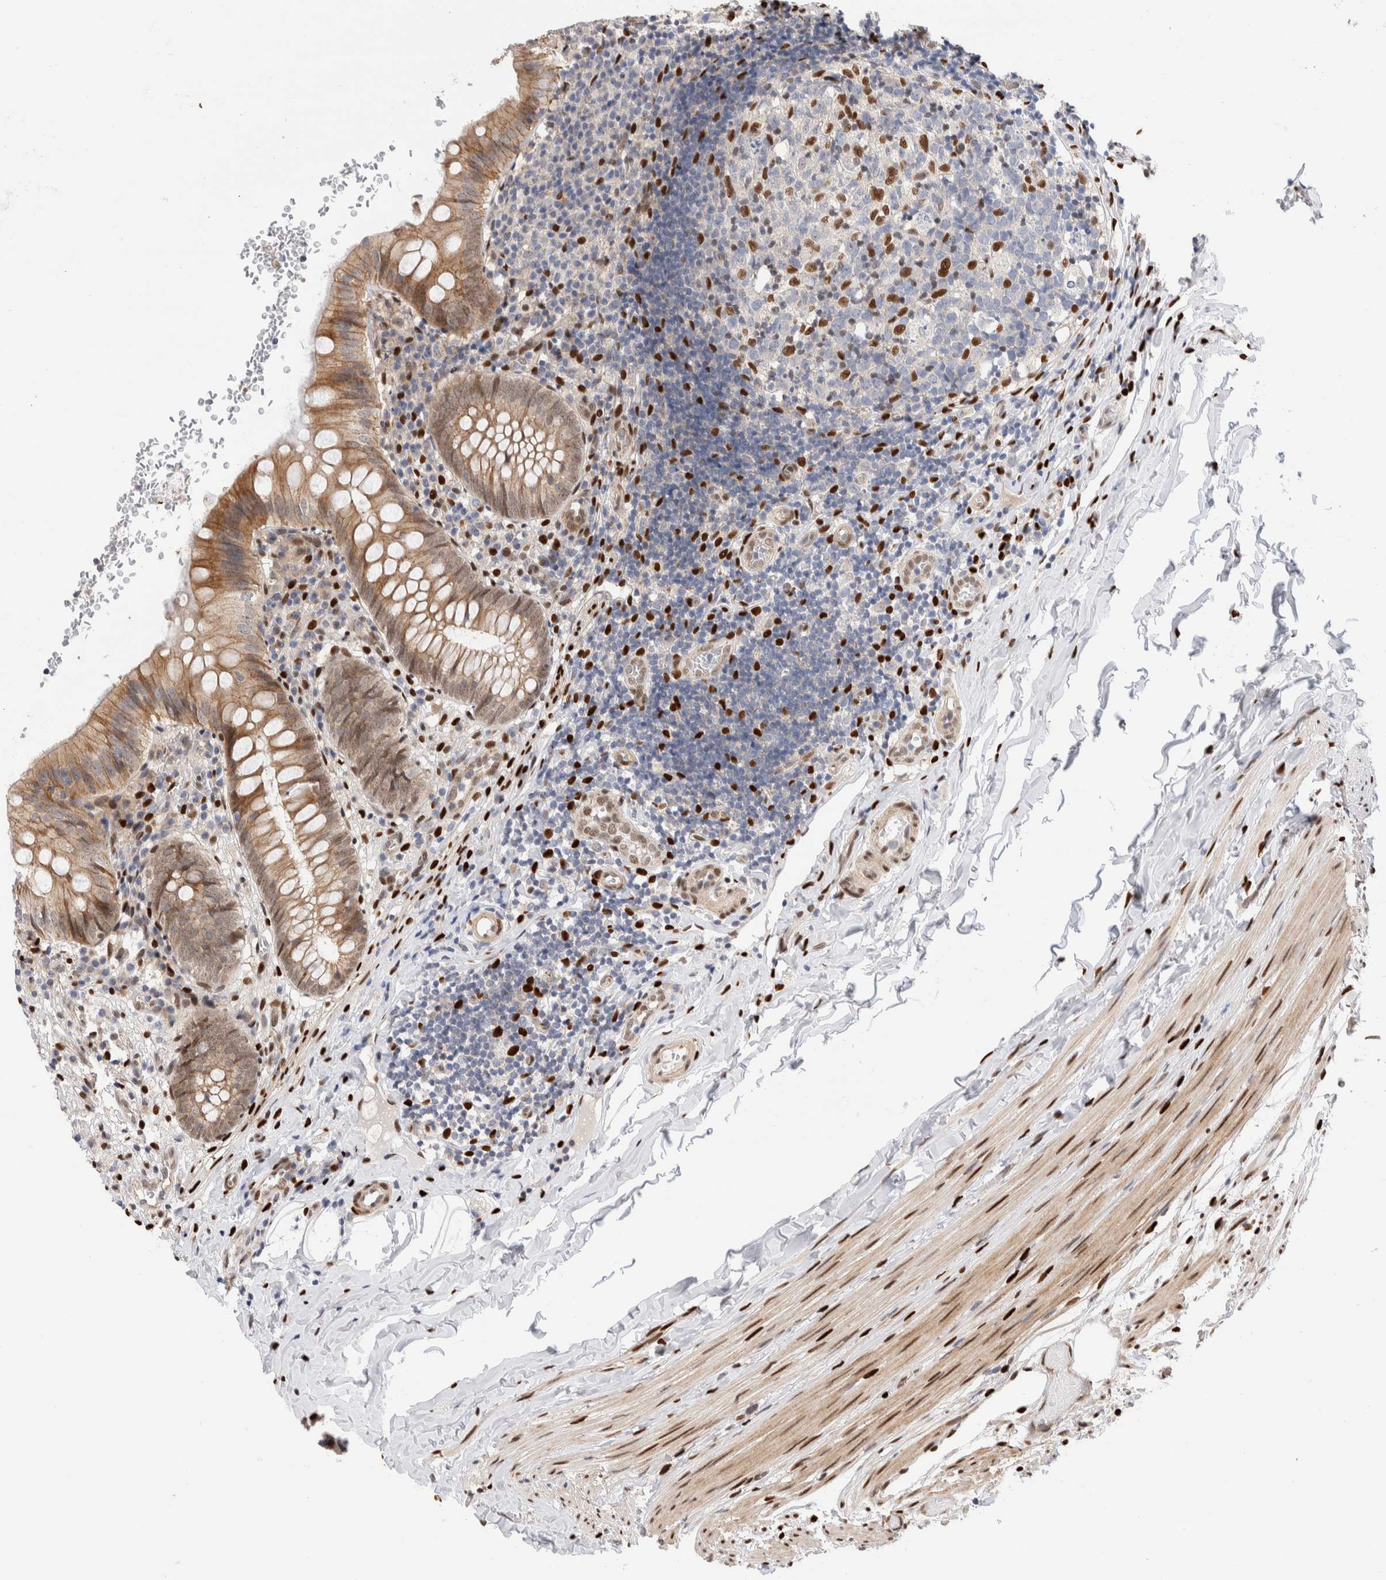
{"staining": {"intensity": "moderate", "quantity": ">75%", "location": "cytoplasmic/membranous"}, "tissue": "appendix", "cell_type": "Glandular cells", "image_type": "normal", "snomed": [{"axis": "morphology", "description": "Normal tissue, NOS"}, {"axis": "topography", "description": "Appendix"}], "caption": "Immunohistochemistry histopathology image of unremarkable human appendix stained for a protein (brown), which displays medium levels of moderate cytoplasmic/membranous positivity in about >75% of glandular cells.", "gene": "NSMAF", "patient": {"sex": "male", "age": 8}}